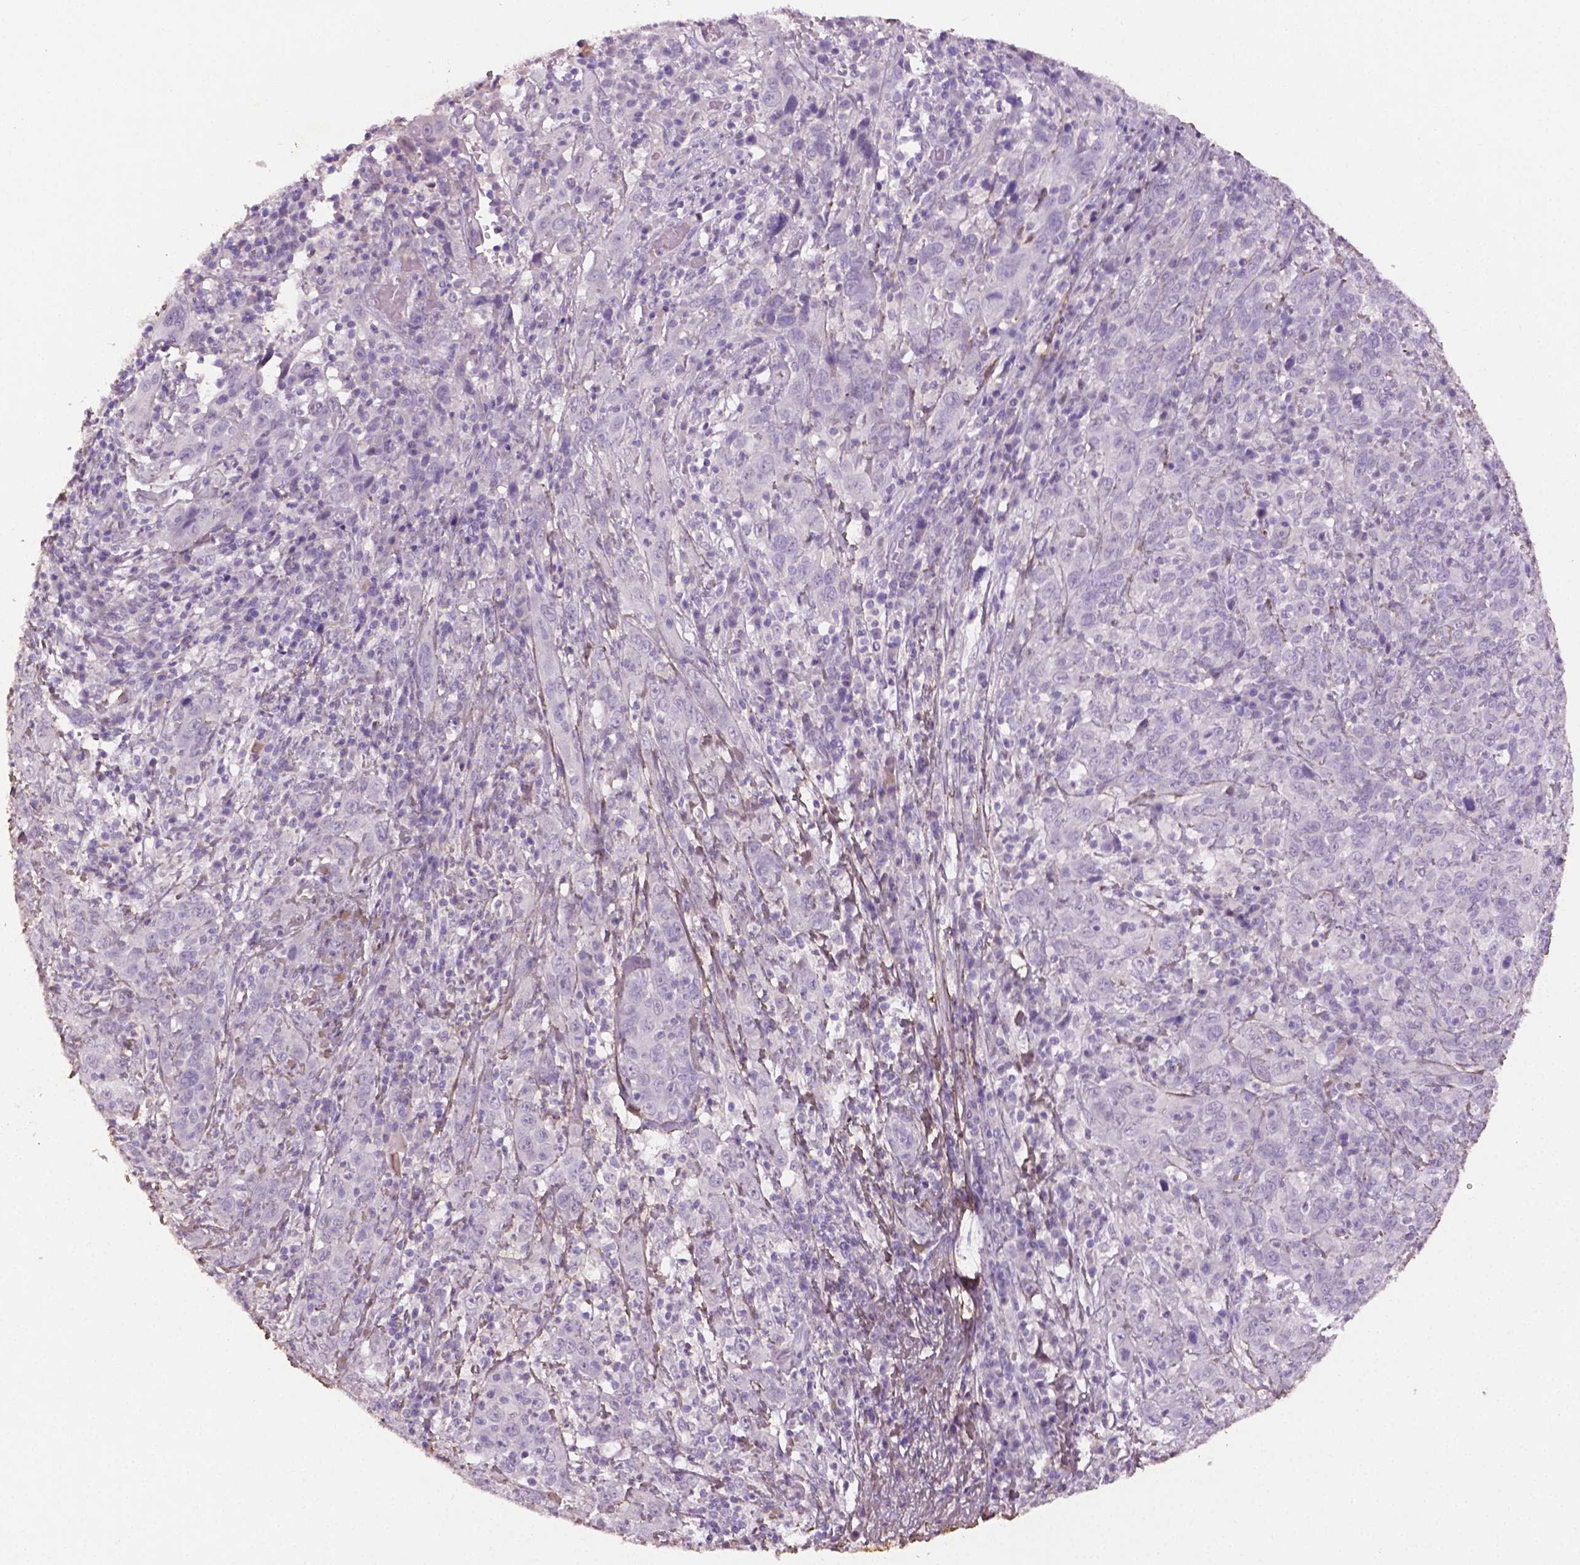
{"staining": {"intensity": "negative", "quantity": "none", "location": "none"}, "tissue": "cervical cancer", "cell_type": "Tumor cells", "image_type": "cancer", "snomed": [{"axis": "morphology", "description": "Squamous cell carcinoma, NOS"}, {"axis": "topography", "description": "Cervix"}], "caption": "Histopathology image shows no protein expression in tumor cells of squamous cell carcinoma (cervical) tissue.", "gene": "DLG2", "patient": {"sex": "female", "age": 46}}